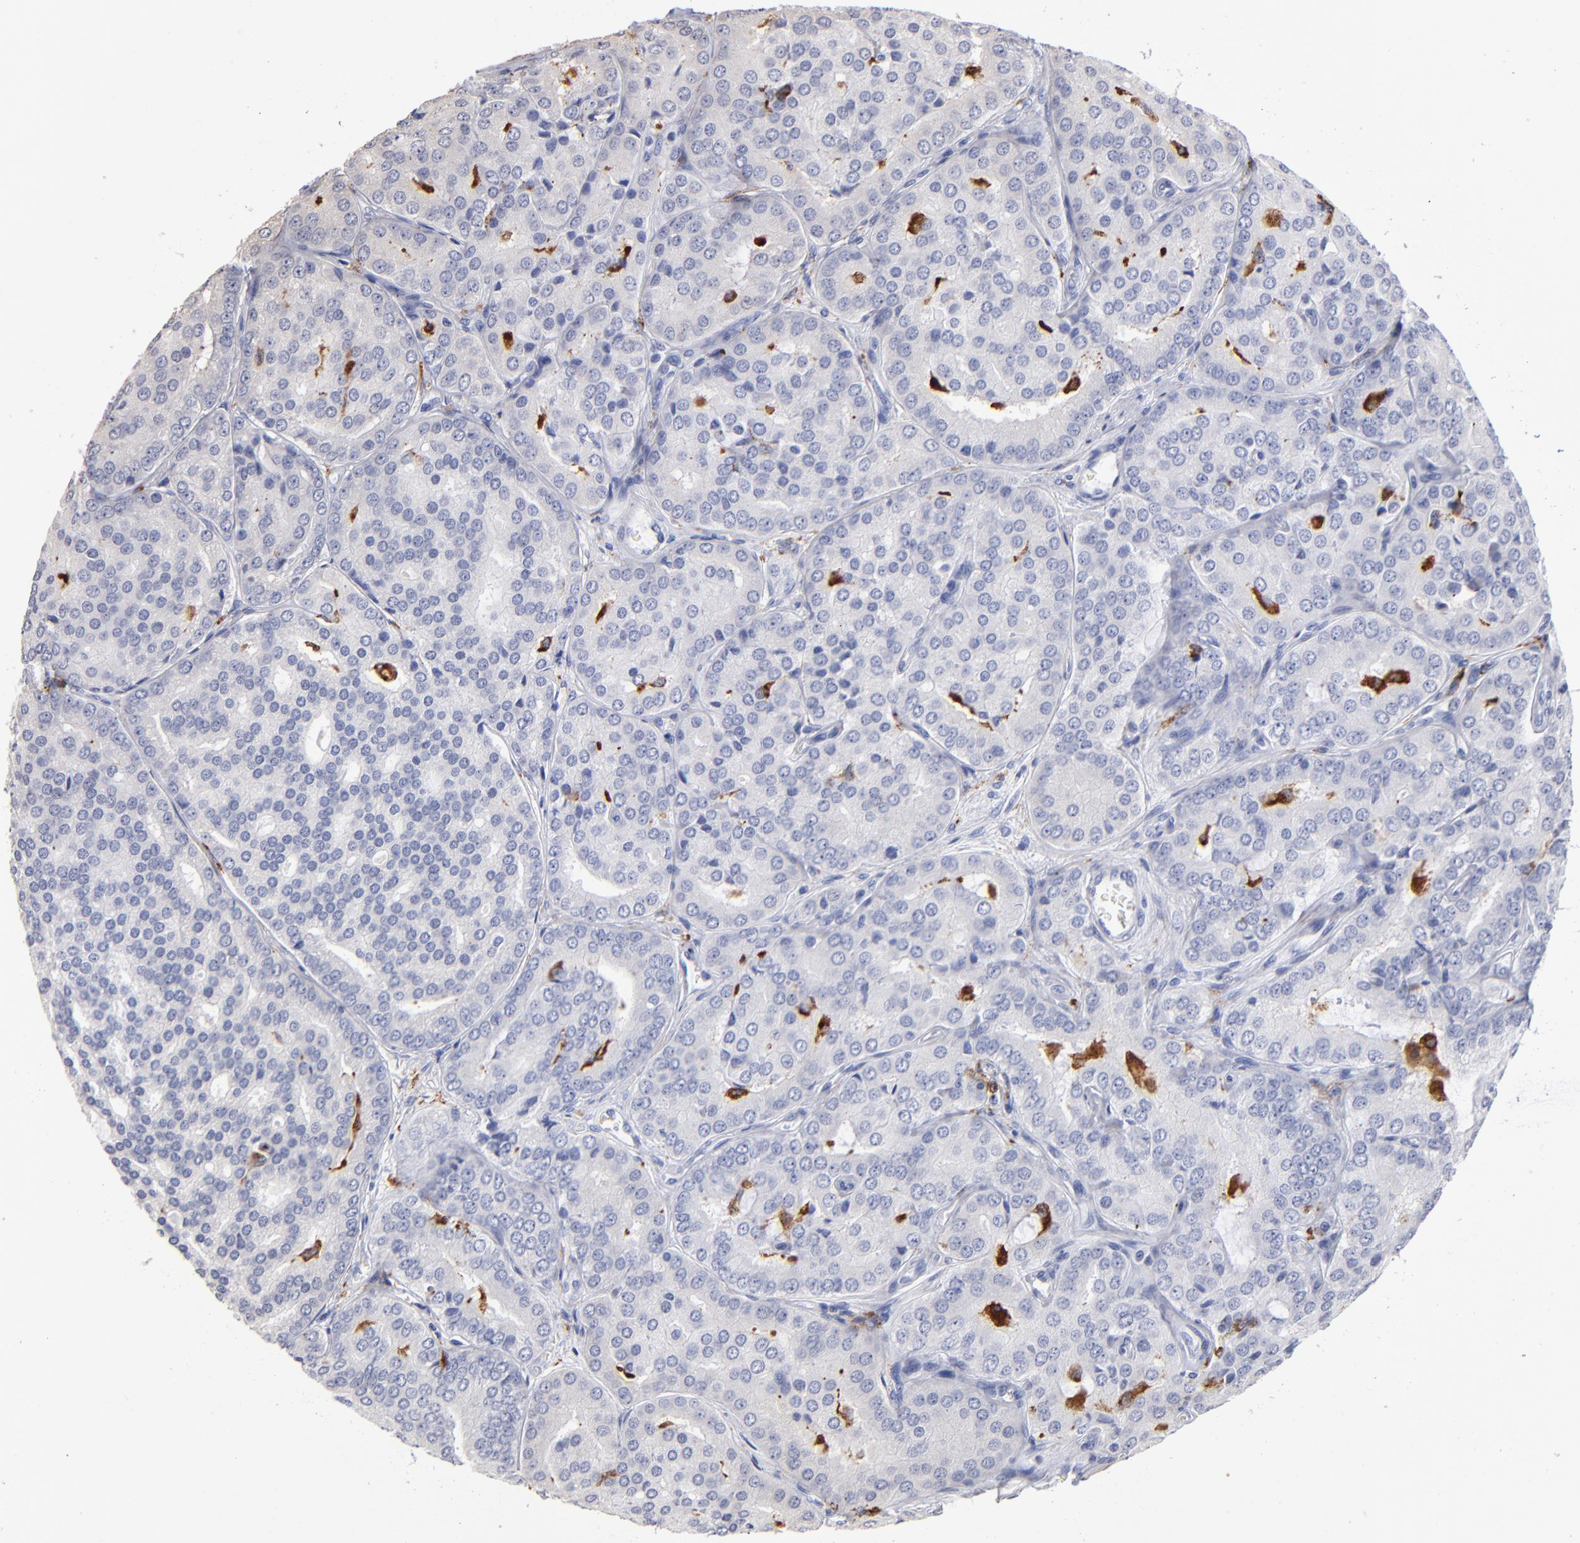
{"staining": {"intensity": "negative", "quantity": "none", "location": "none"}, "tissue": "prostate cancer", "cell_type": "Tumor cells", "image_type": "cancer", "snomed": [{"axis": "morphology", "description": "Adenocarcinoma, High grade"}, {"axis": "topography", "description": "Prostate"}], "caption": "A micrograph of human prostate high-grade adenocarcinoma is negative for staining in tumor cells.", "gene": "CD180", "patient": {"sex": "male", "age": 64}}